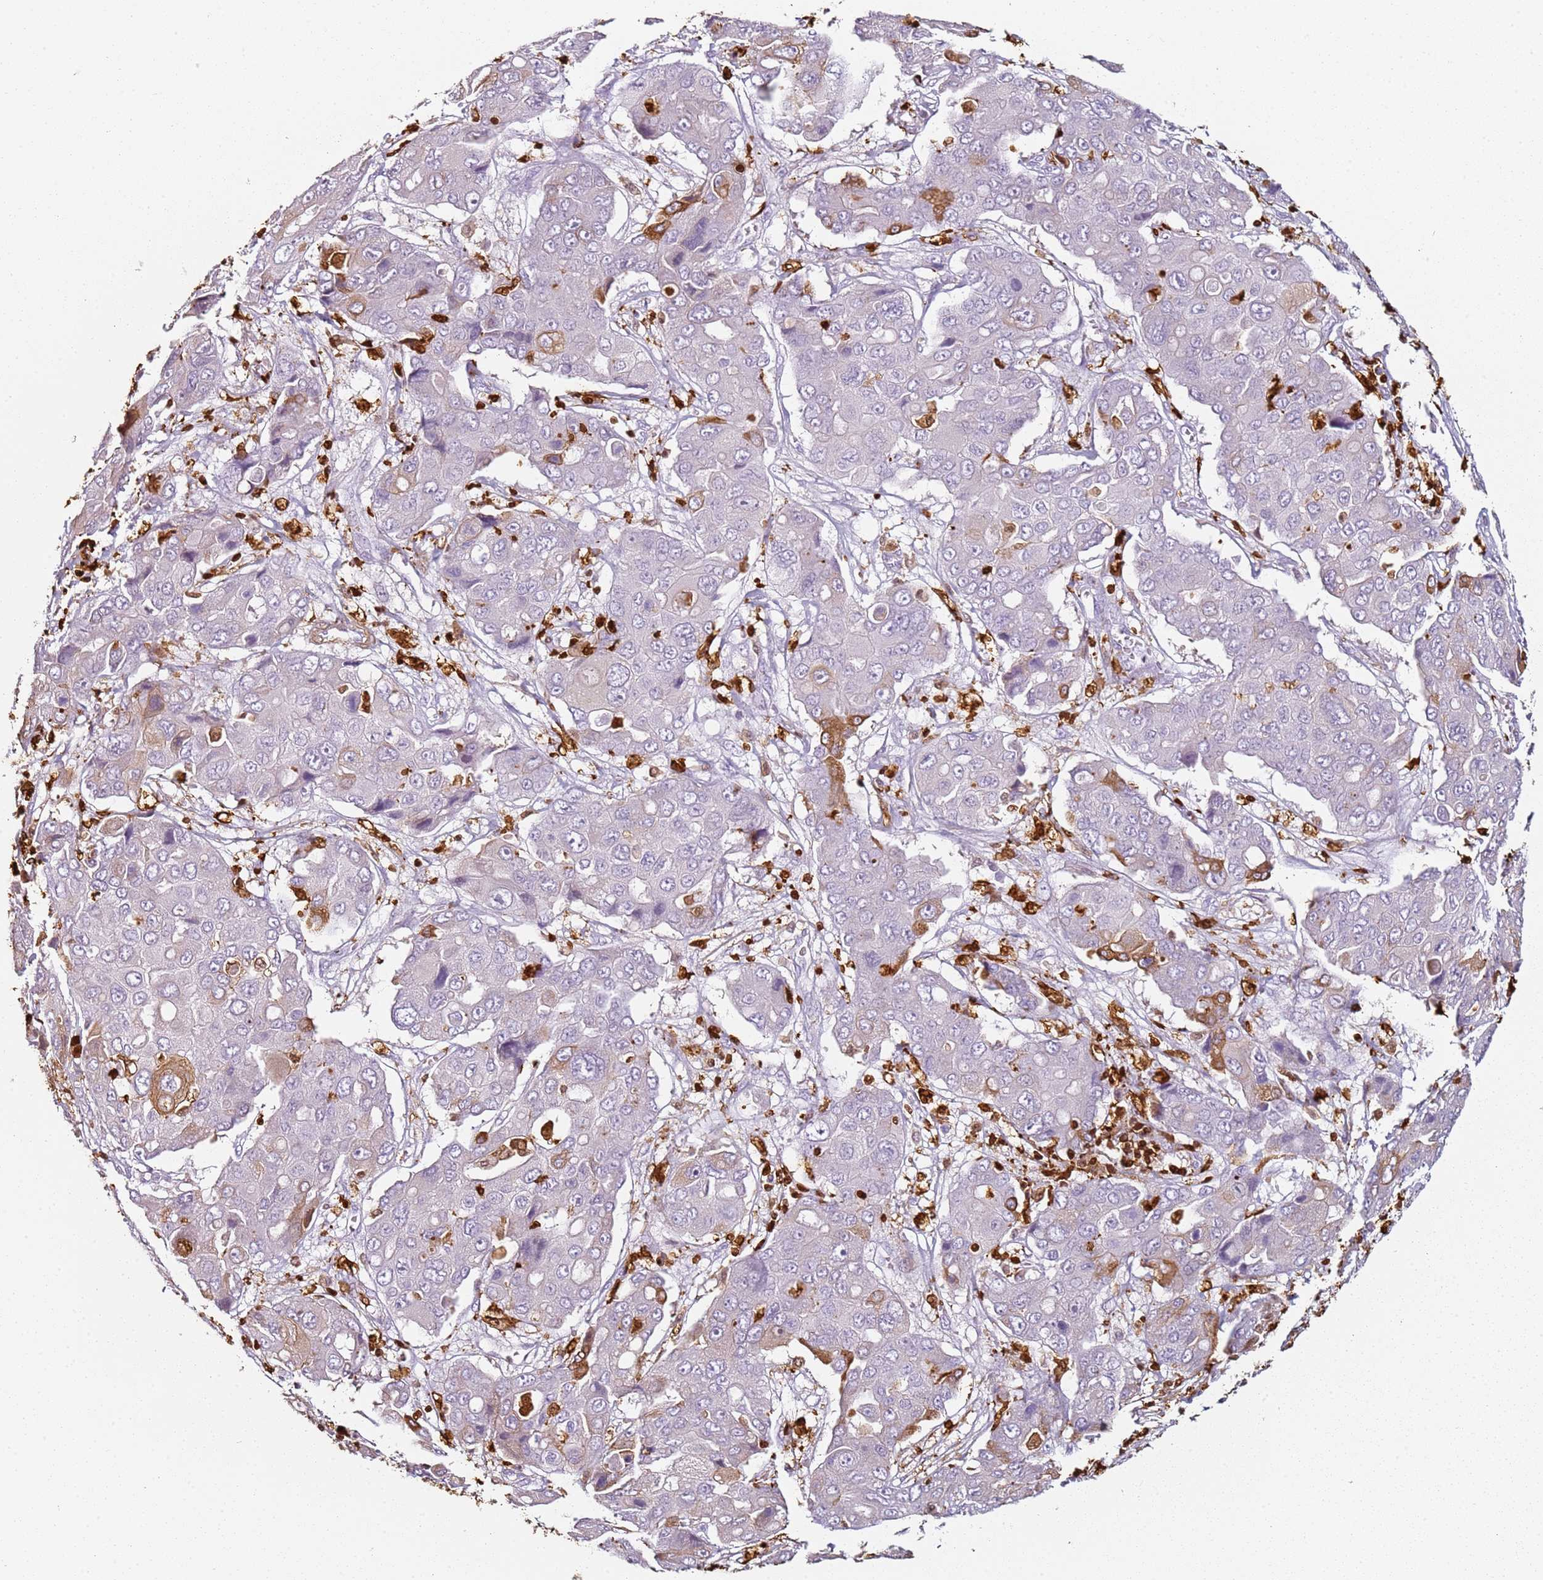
{"staining": {"intensity": "negative", "quantity": "none", "location": "none"}, "tissue": "liver cancer", "cell_type": "Tumor cells", "image_type": "cancer", "snomed": [{"axis": "morphology", "description": "Cholangiocarcinoma"}, {"axis": "topography", "description": "Liver"}], "caption": "Liver cancer (cholangiocarcinoma) was stained to show a protein in brown. There is no significant staining in tumor cells.", "gene": "S100A4", "patient": {"sex": "male", "age": 67}}